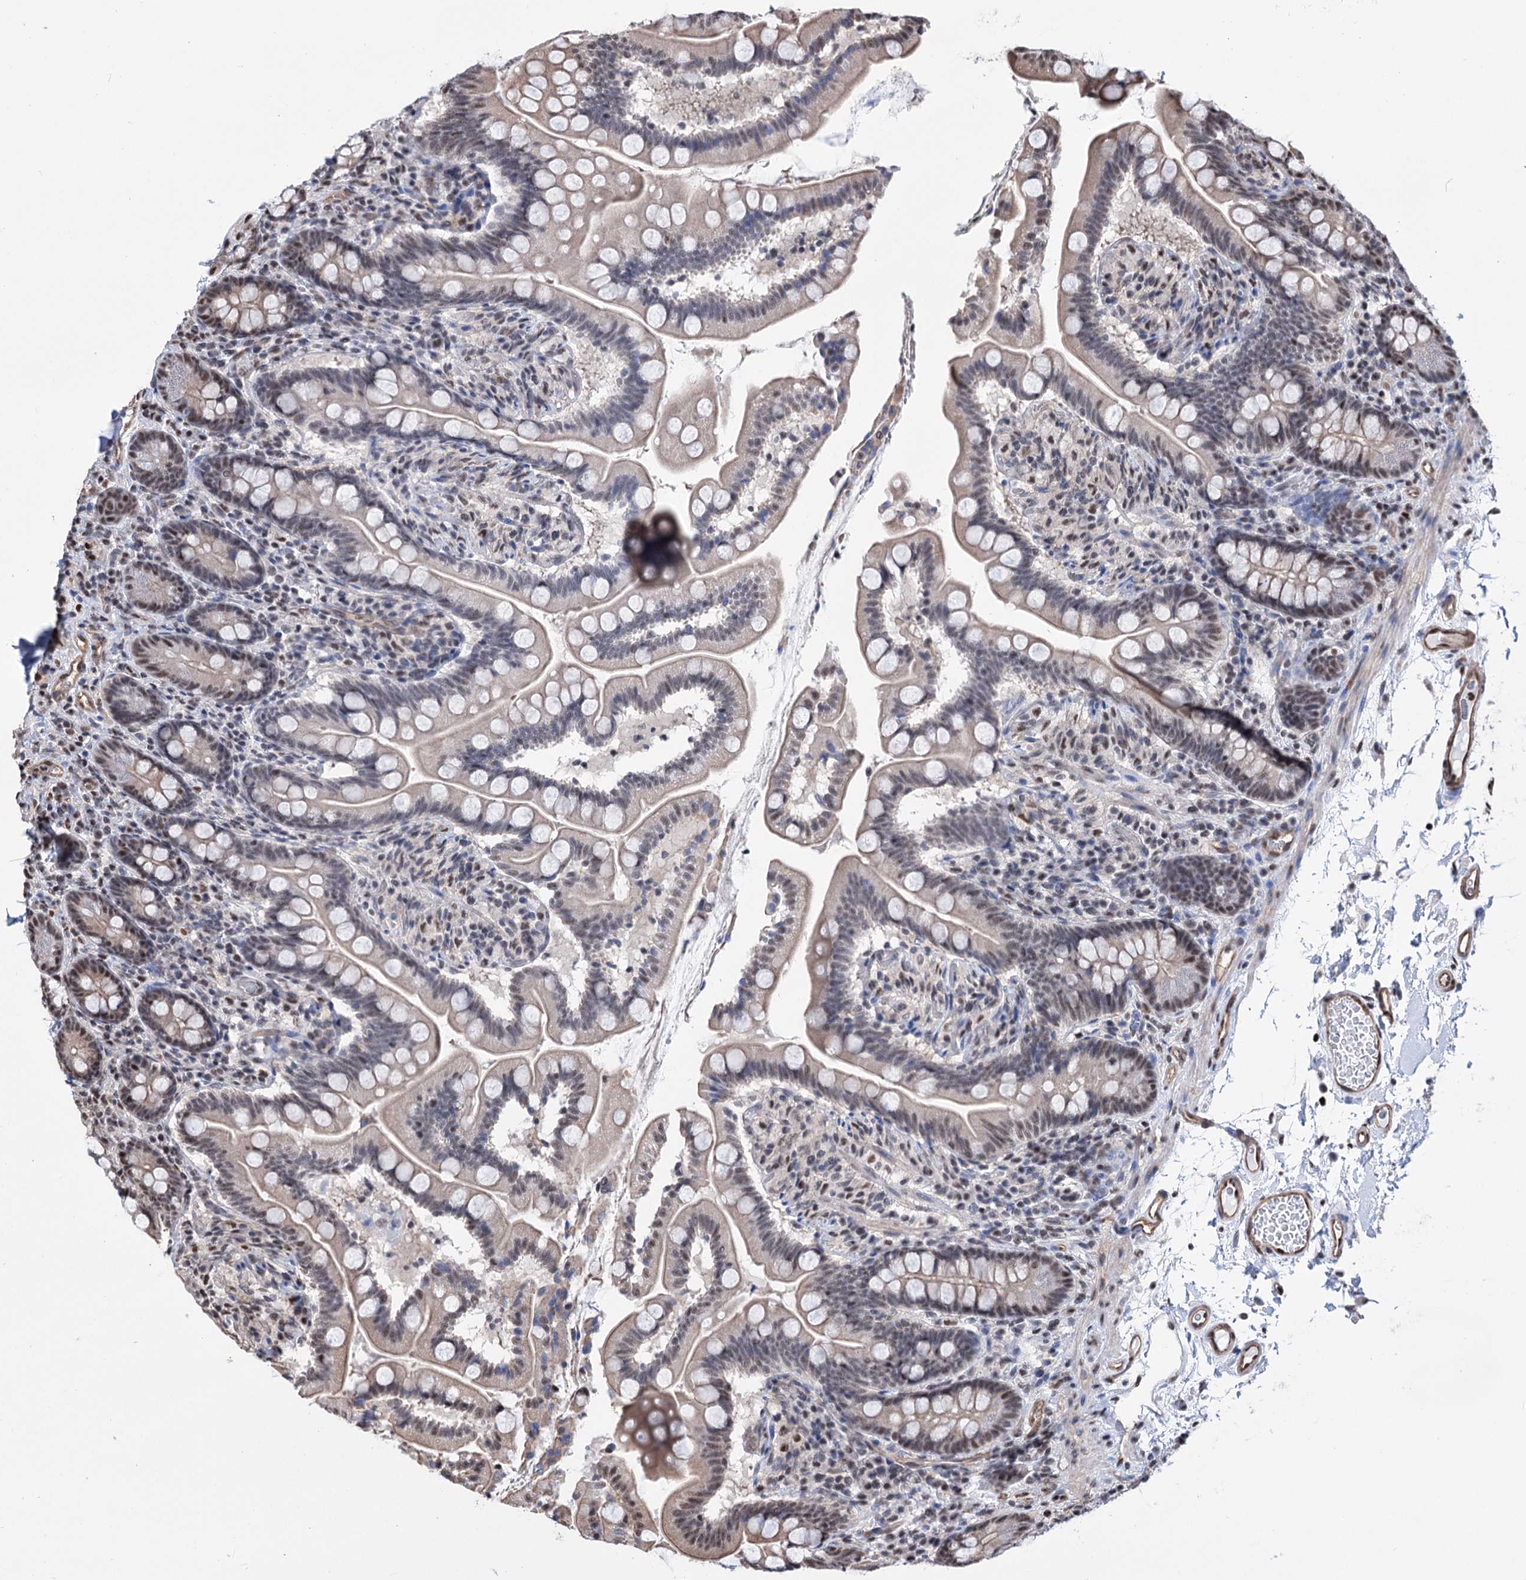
{"staining": {"intensity": "moderate", "quantity": ">75%", "location": "cytoplasmic/membranous,nuclear"}, "tissue": "small intestine", "cell_type": "Glandular cells", "image_type": "normal", "snomed": [{"axis": "morphology", "description": "Normal tissue, NOS"}, {"axis": "topography", "description": "Small intestine"}], "caption": "Immunohistochemistry (IHC) staining of normal small intestine, which displays medium levels of moderate cytoplasmic/membranous,nuclear staining in approximately >75% of glandular cells indicating moderate cytoplasmic/membranous,nuclear protein staining. The staining was performed using DAB (3,3'-diaminobenzidine) (brown) for protein detection and nuclei were counterstained in hematoxylin (blue).", "gene": "CHMP7", "patient": {"sex": "female", "age": 64}}